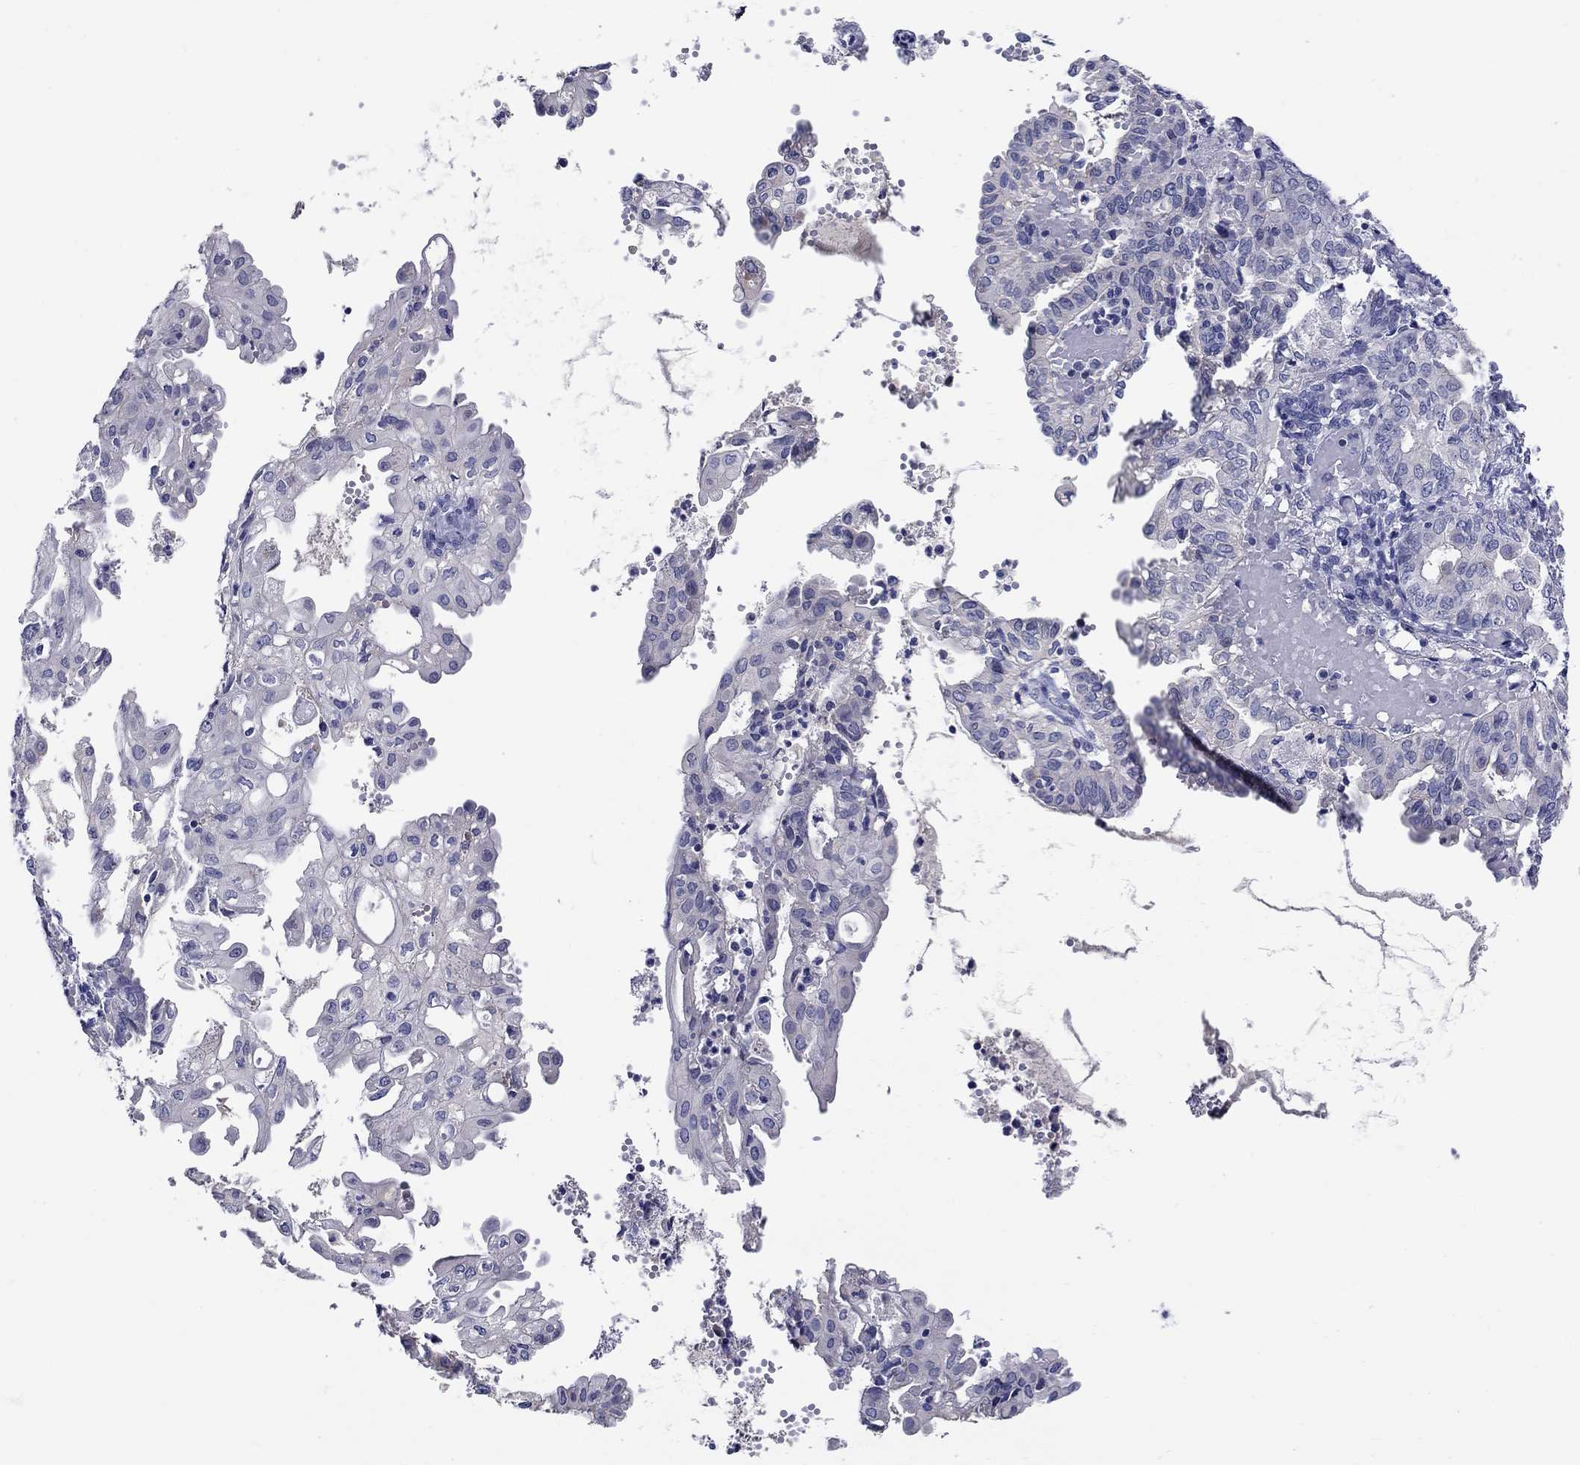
{"staining": {"intensity": "negative", "quantity": "none", "location": "none"}, "tissue": "endometrial cancer", "cell_type": "Tumor cells", "image_type": "cancer", "snomed": [{"axis": "morphology", "description": "Adenocarcinoma, NOS"}, {"axis": "topography", "description": "Endometrium"}], "caption": "Tumor cells are negative for protein expression in human endometrial cancer (adenocarcinoma).", "gene": "SLC30A3", "patient": {"sex": "female", "age": 68}}